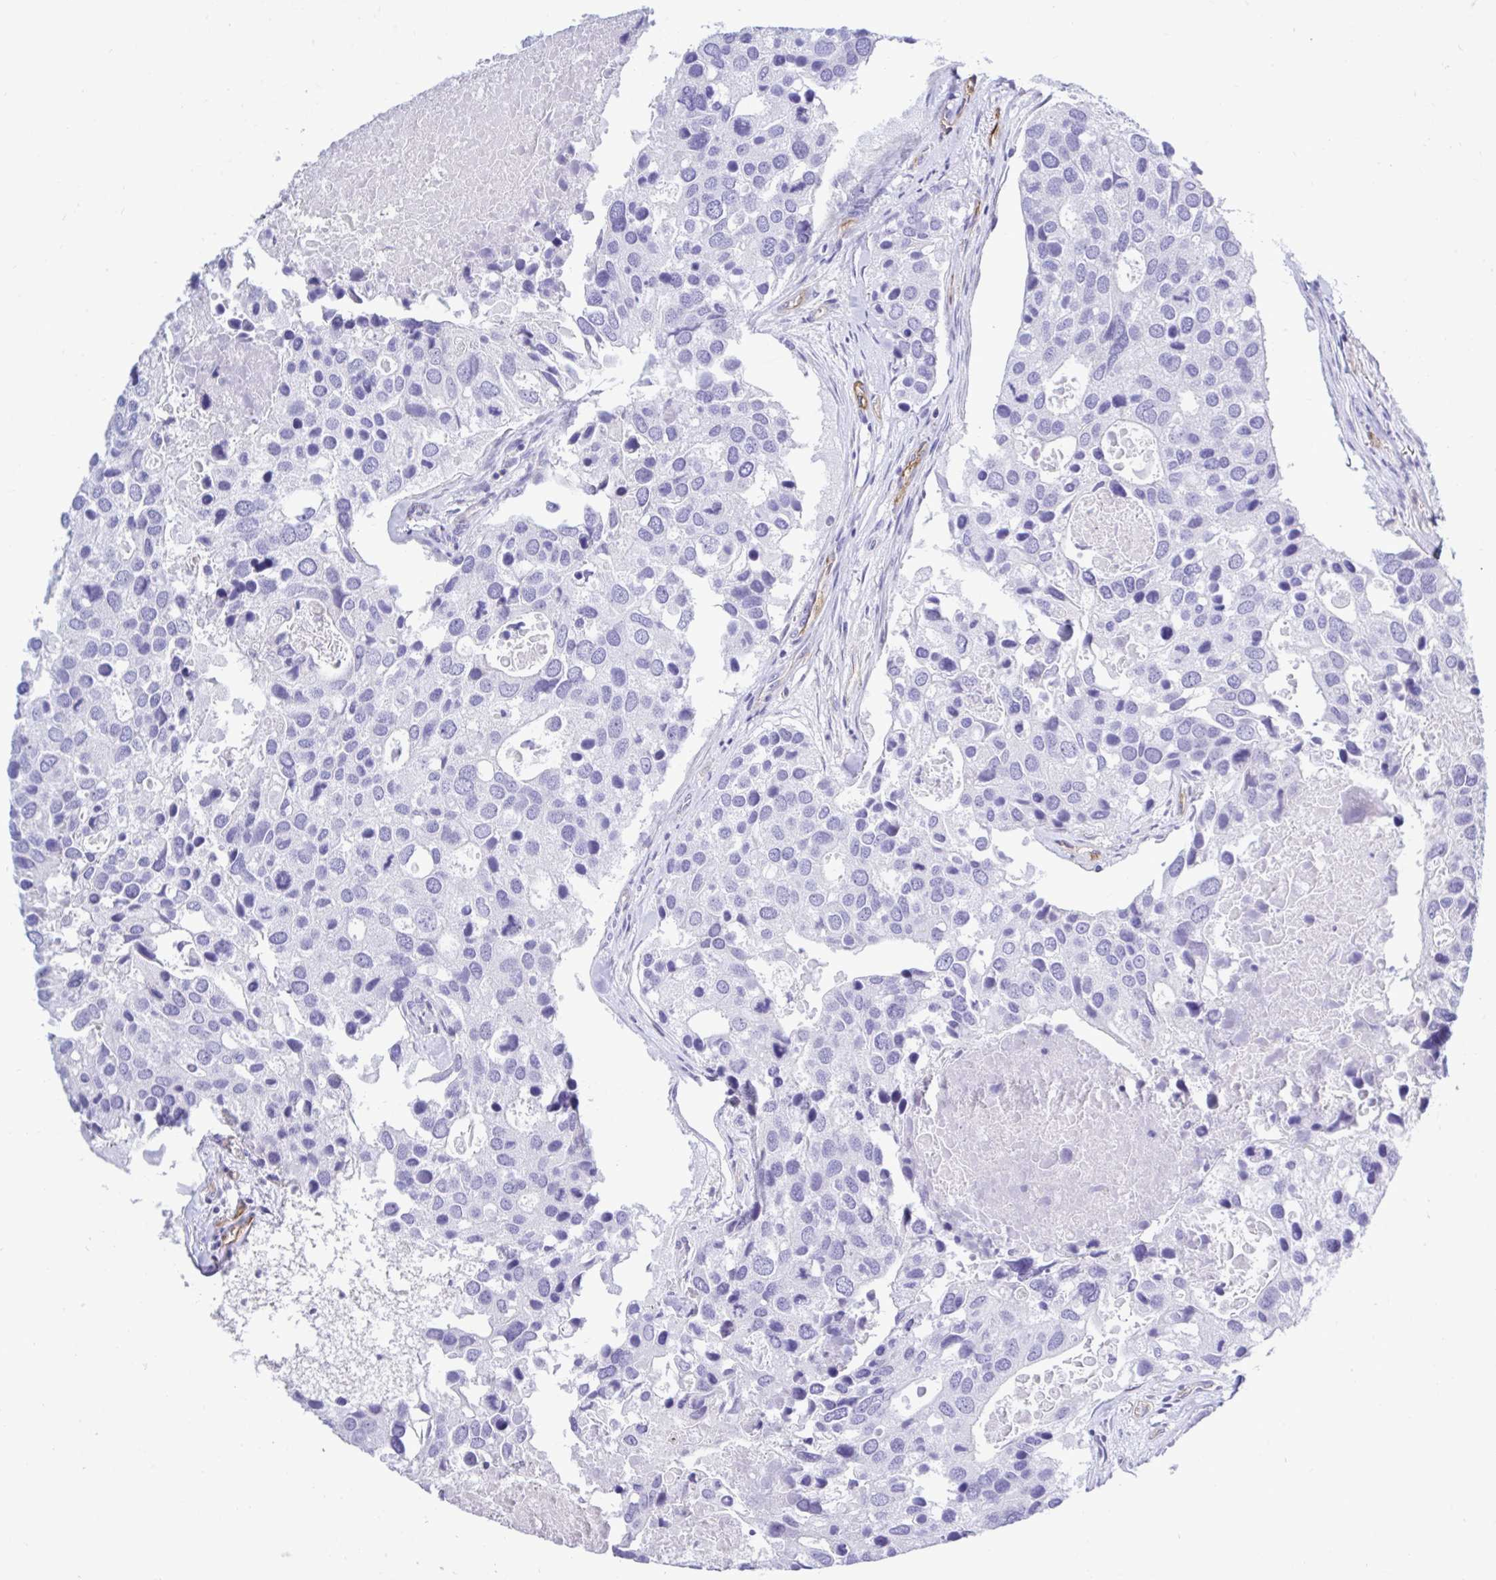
{"staining": {"intensity": "negative", "quantity": "none", "location": "none"}, "tissue": "breast cancer", "cell_type": "Tumor cells", "image_type": "cancer", "snomed": [{"axis": "morphology", "description": "Duct carcinoma"}, {"axis": "topography", "description": "Breast"}], "caption": "Tumor cells show no significant staining in breast infiltrating ductal carcinoma.", "gene": "ABCG2", "patient": {"sex": "female", "age": 83}}